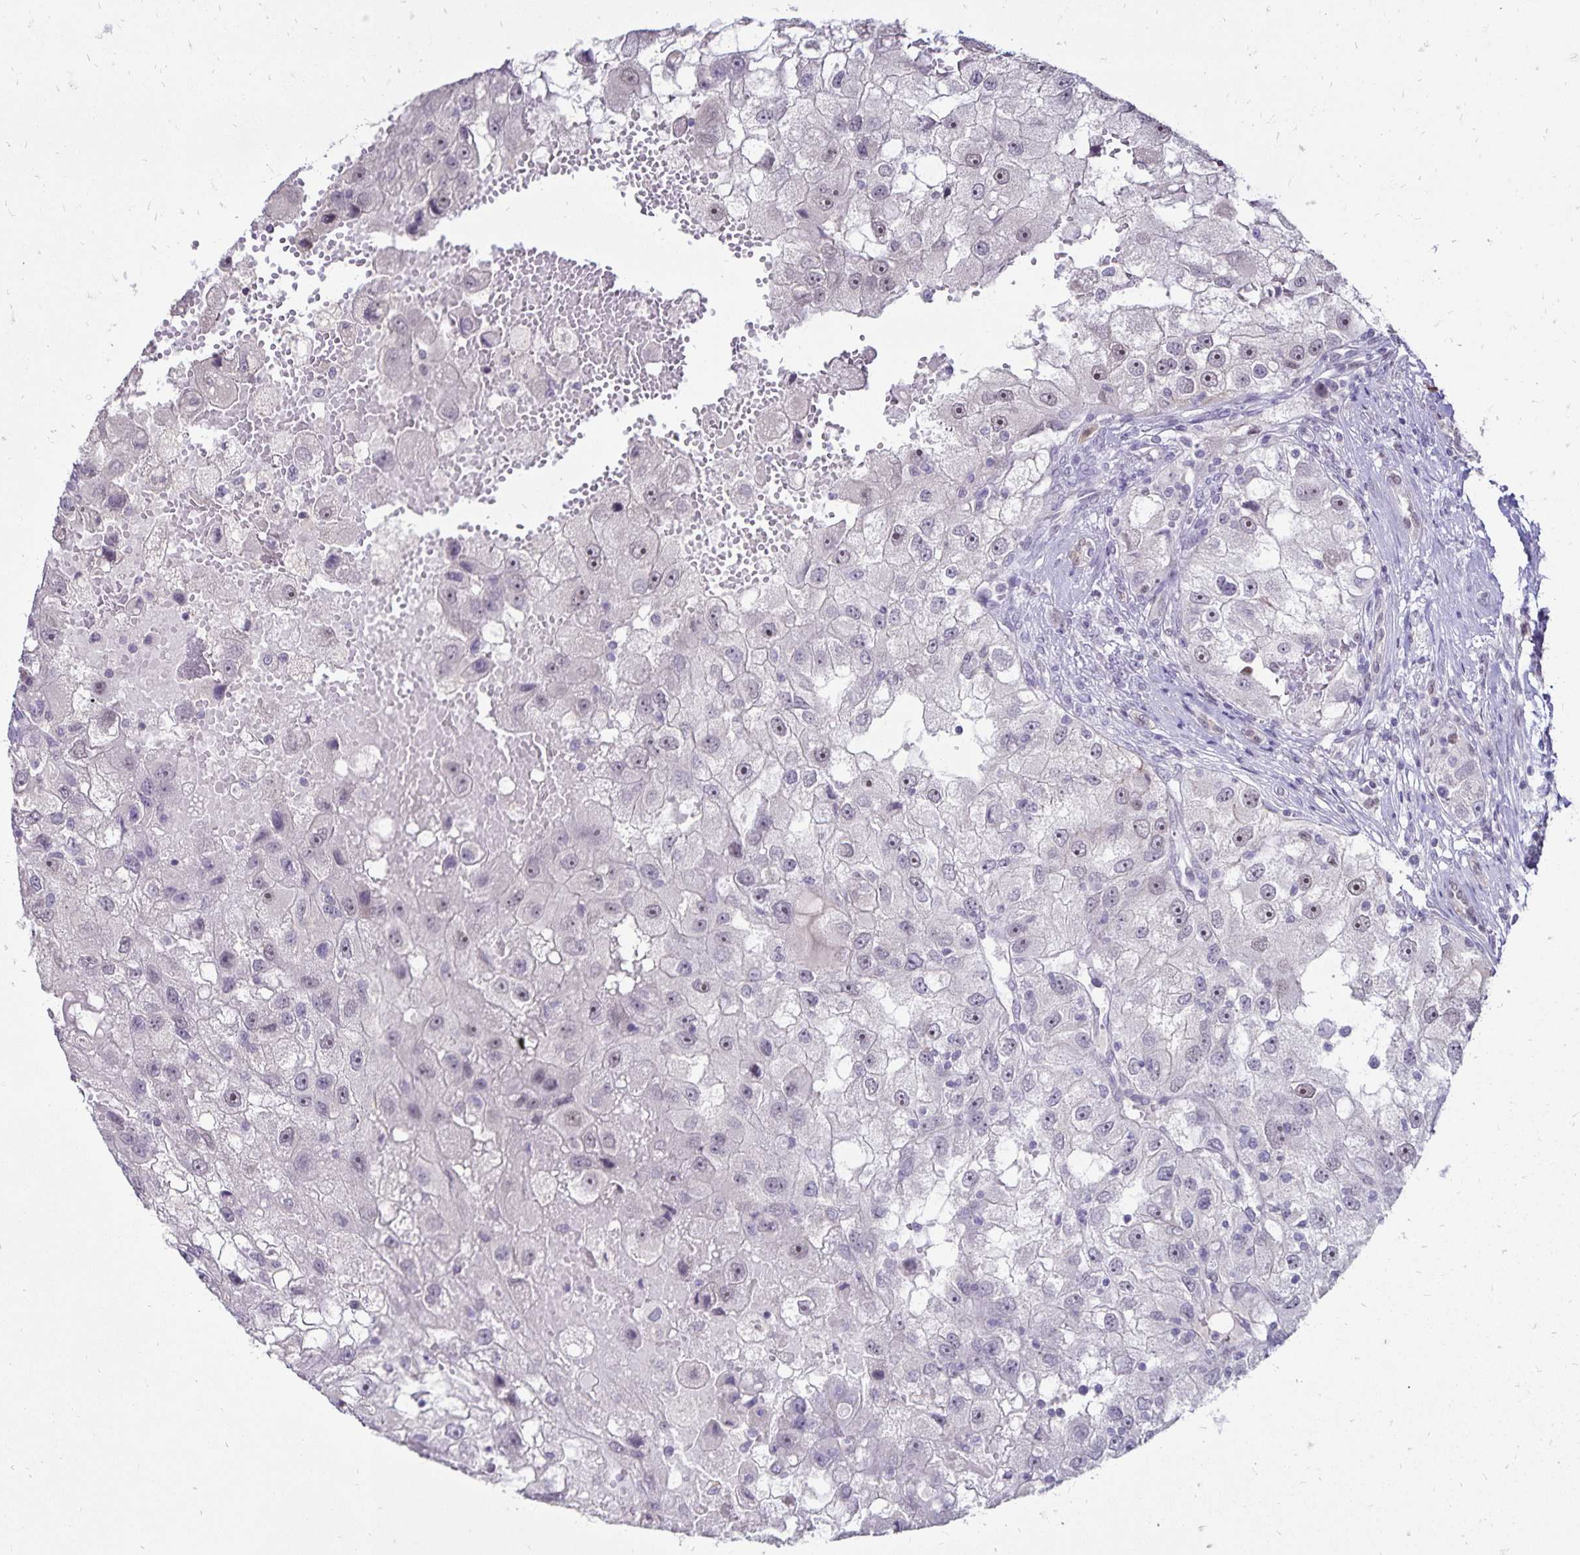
{"staining": {"intensity": "weak", "quantity": "<25%", "location": "nuclear"}, "tissue": "renal cancer", "cell_type": "Tumor cells", "image_type": "cancer", "snomed": [{"axis": "morphology", "description": "Adenocarcinoma, NOS"}, {"axis": "topography", "description": "Kidney"}], "caption": "A micrograph of human renal adenocarcinoma is negative for staining in tumor cells.", "gene": "POLB", "patient": {"sex": "male", "age": 63}}